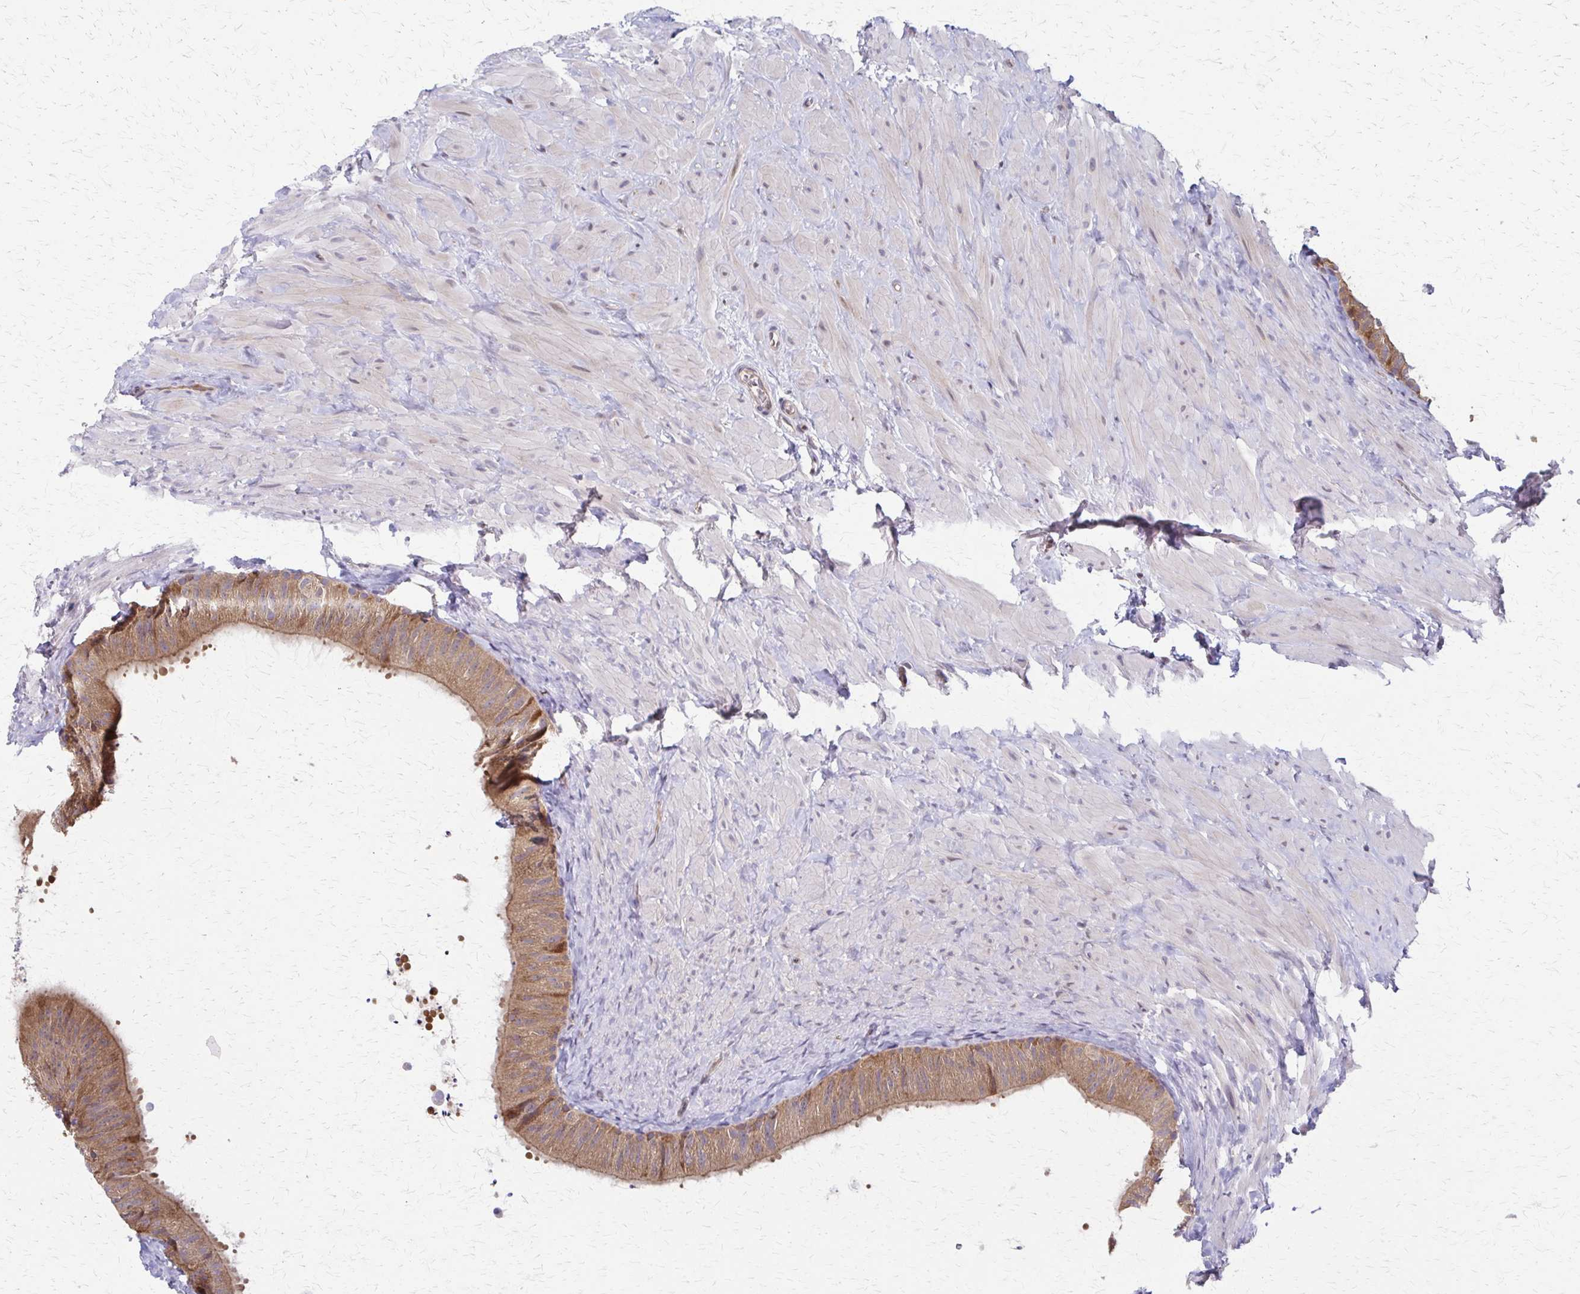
{"staining": {"intensity": "moderate", "quantity": ">75%", "location": "cytoplasmic/membranous"}, "tissue": "epididymis", "cell_type": "Glandular cells", "image_type": "normal", "snomed": [{"axis": "morphology", "description": "Normal tissue, NOS"}, {"axis": "topography", "description": "Epididymis, spermatic cord, NOS"}, {"axis": "topography", "description": "Epididymis"}], "caption": "Brown immunohistochemical staining in unremarkable epididymis shows moderate cytoplasmic/membranous staining in about >75% of glandular cells.", "gene": "EEF2", "patient": {"sex": "male", "age": 31}}